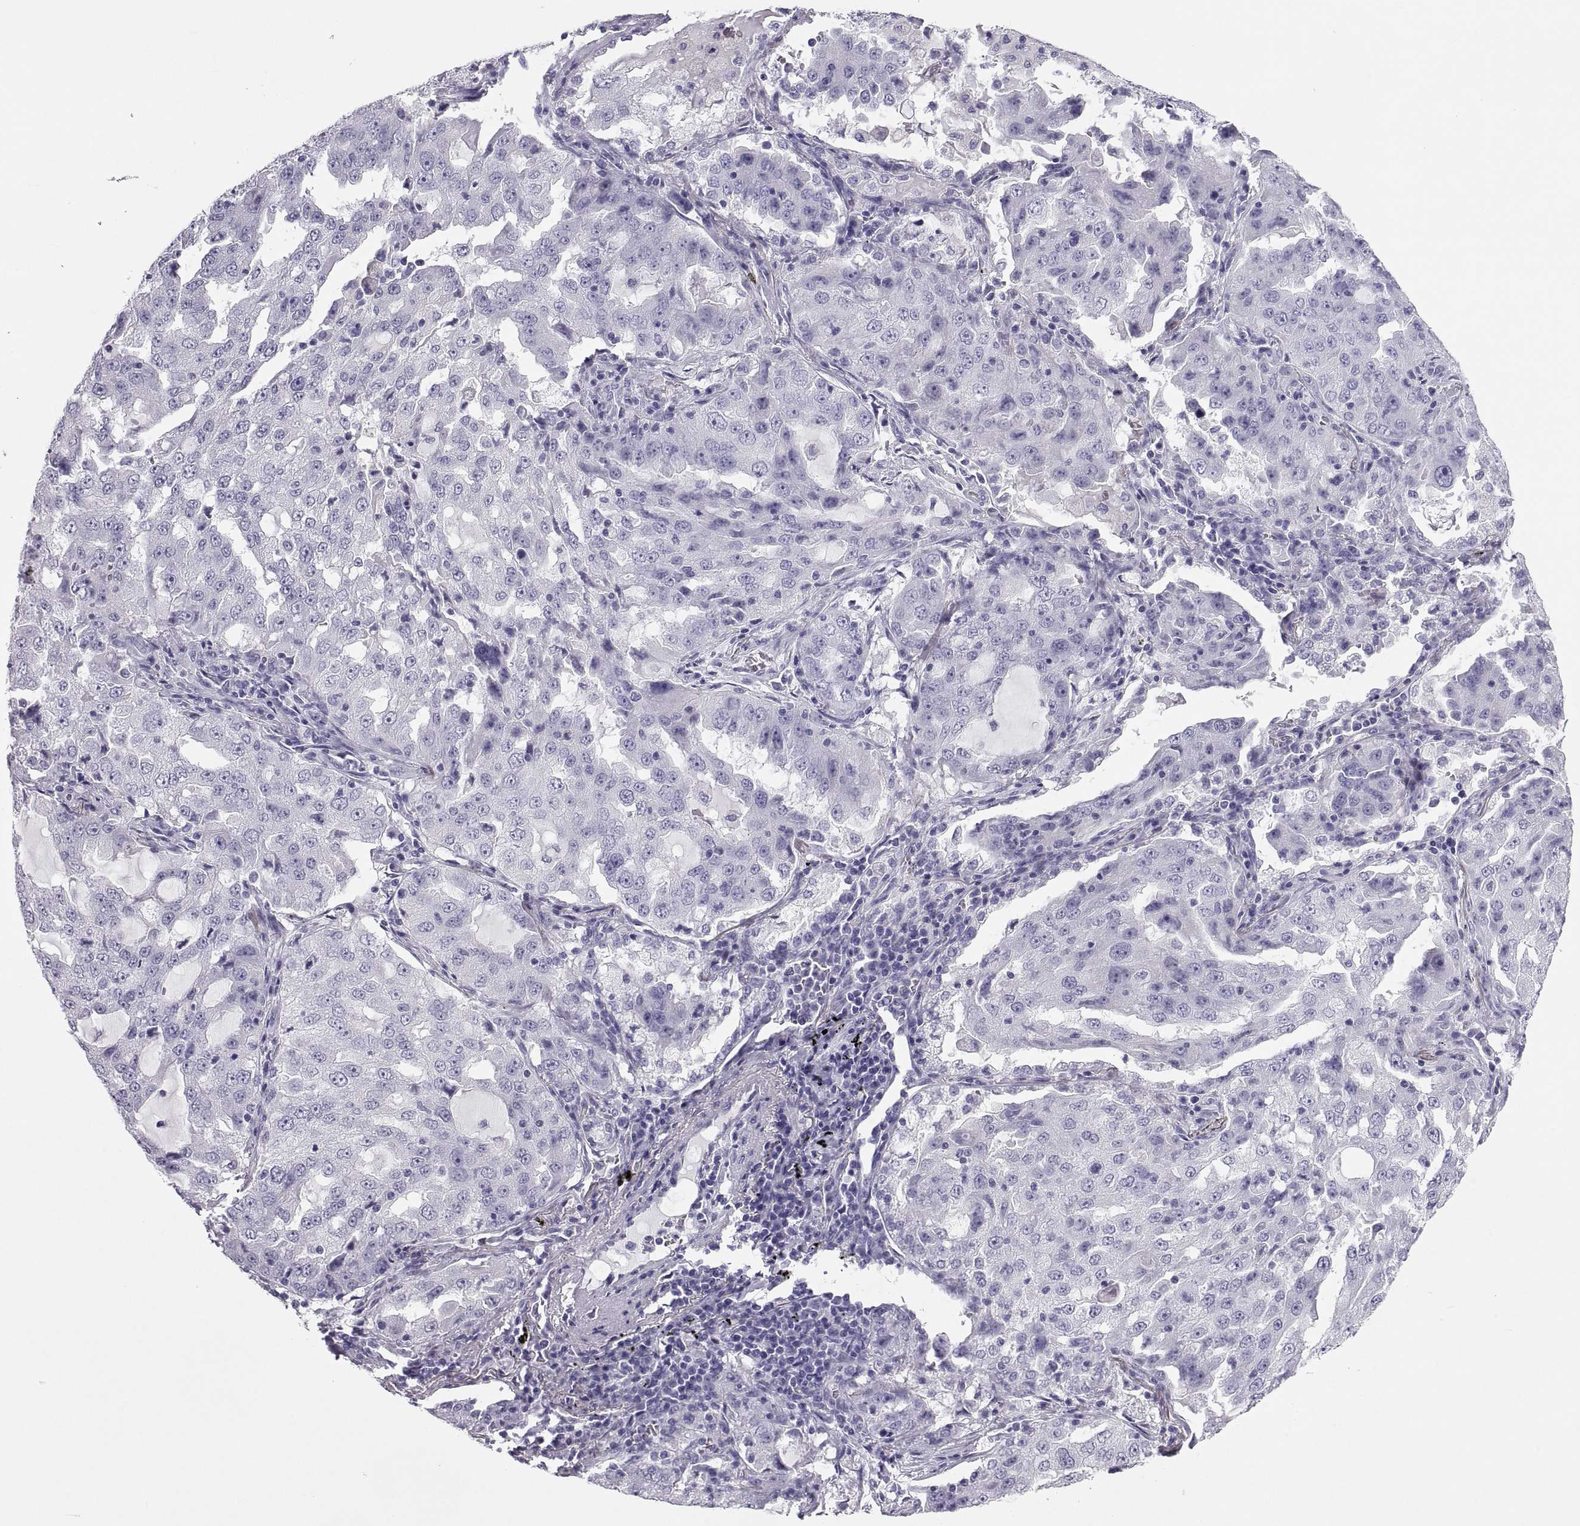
{"staining": {"intensity": "negative", "quantity": "none", "location": "none"}, "tissue": "lung cancer", "cell_type": "Tumor cells", "image_type": "cancer", "snomed": [{"axis": "morphology", "description": "Adenocarcinoma, NOS"}, {"axis": "topography", "description": "Lung"}], "caption": "High magnification brightfield microscopy of lung cancer (adenocarcinoma) stained with DAB (brown) and counterstained with hematoxylin (blue): tumor cells show no significant positivity. (Brightfield microscopy of DAB immunohistochemistry (IHC) at high magnification).", "gene": "PCSK1N", "patient": {"sex": "female", "age": 61}}